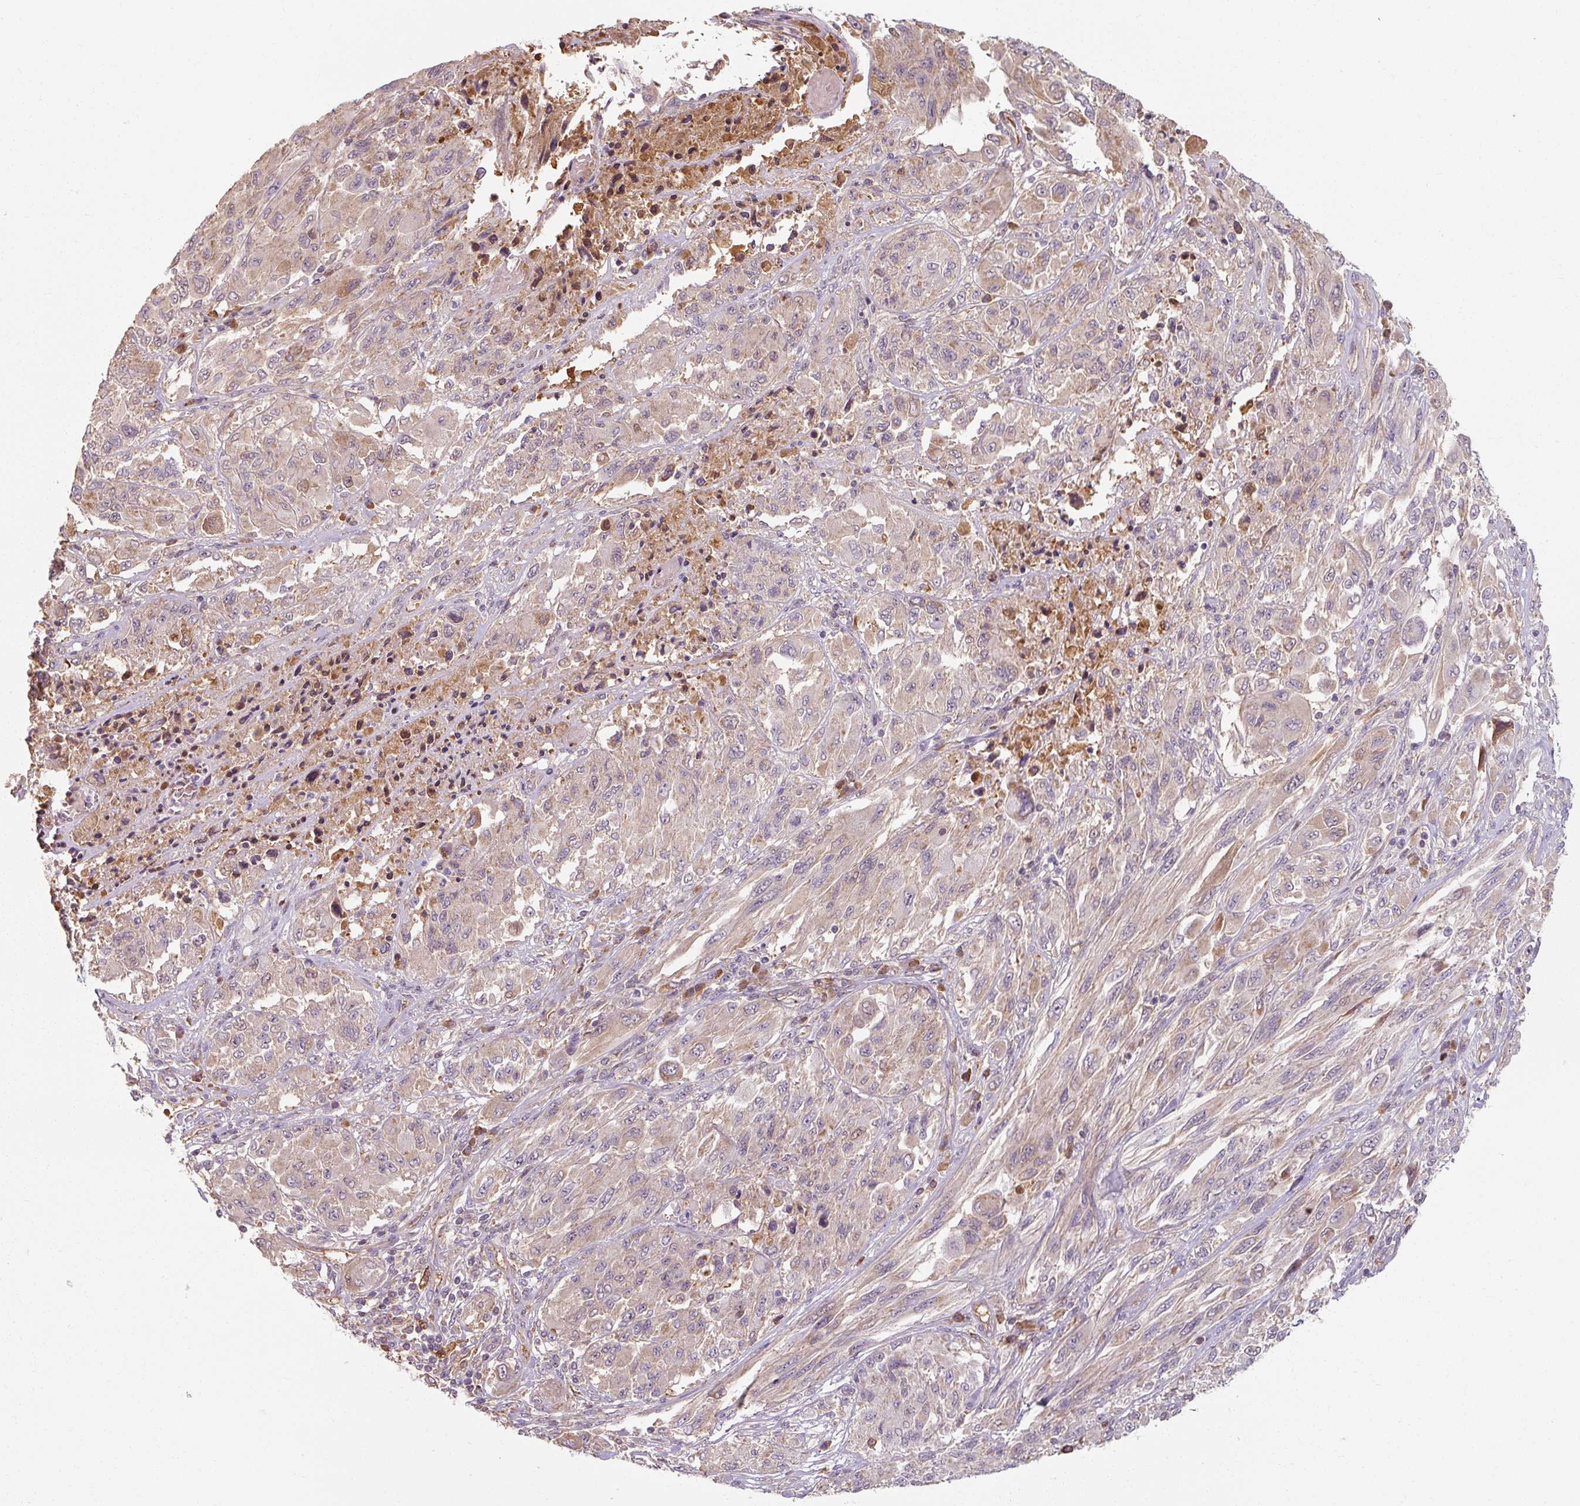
{"staining": {"intensity": "weak", "quantity": ">75%", "location": "cytoplasmic/membranous"}, "tissue": "melanoma", "cell_type": "Tumor cells", "image_type": "cancer", "snomed": [{"axis": "morphology", "description": "Malignant melanoma, NOS"}, {"axis": "topography", "description": "Skin"}], "caption": "A histopathology image of human melanoma stained for a protein demonstrates weak cytoplasmic/membranous brown staining in tumor cells.", "gene": "TSEN54", "patient": {"sex": "female", "age": 91}}